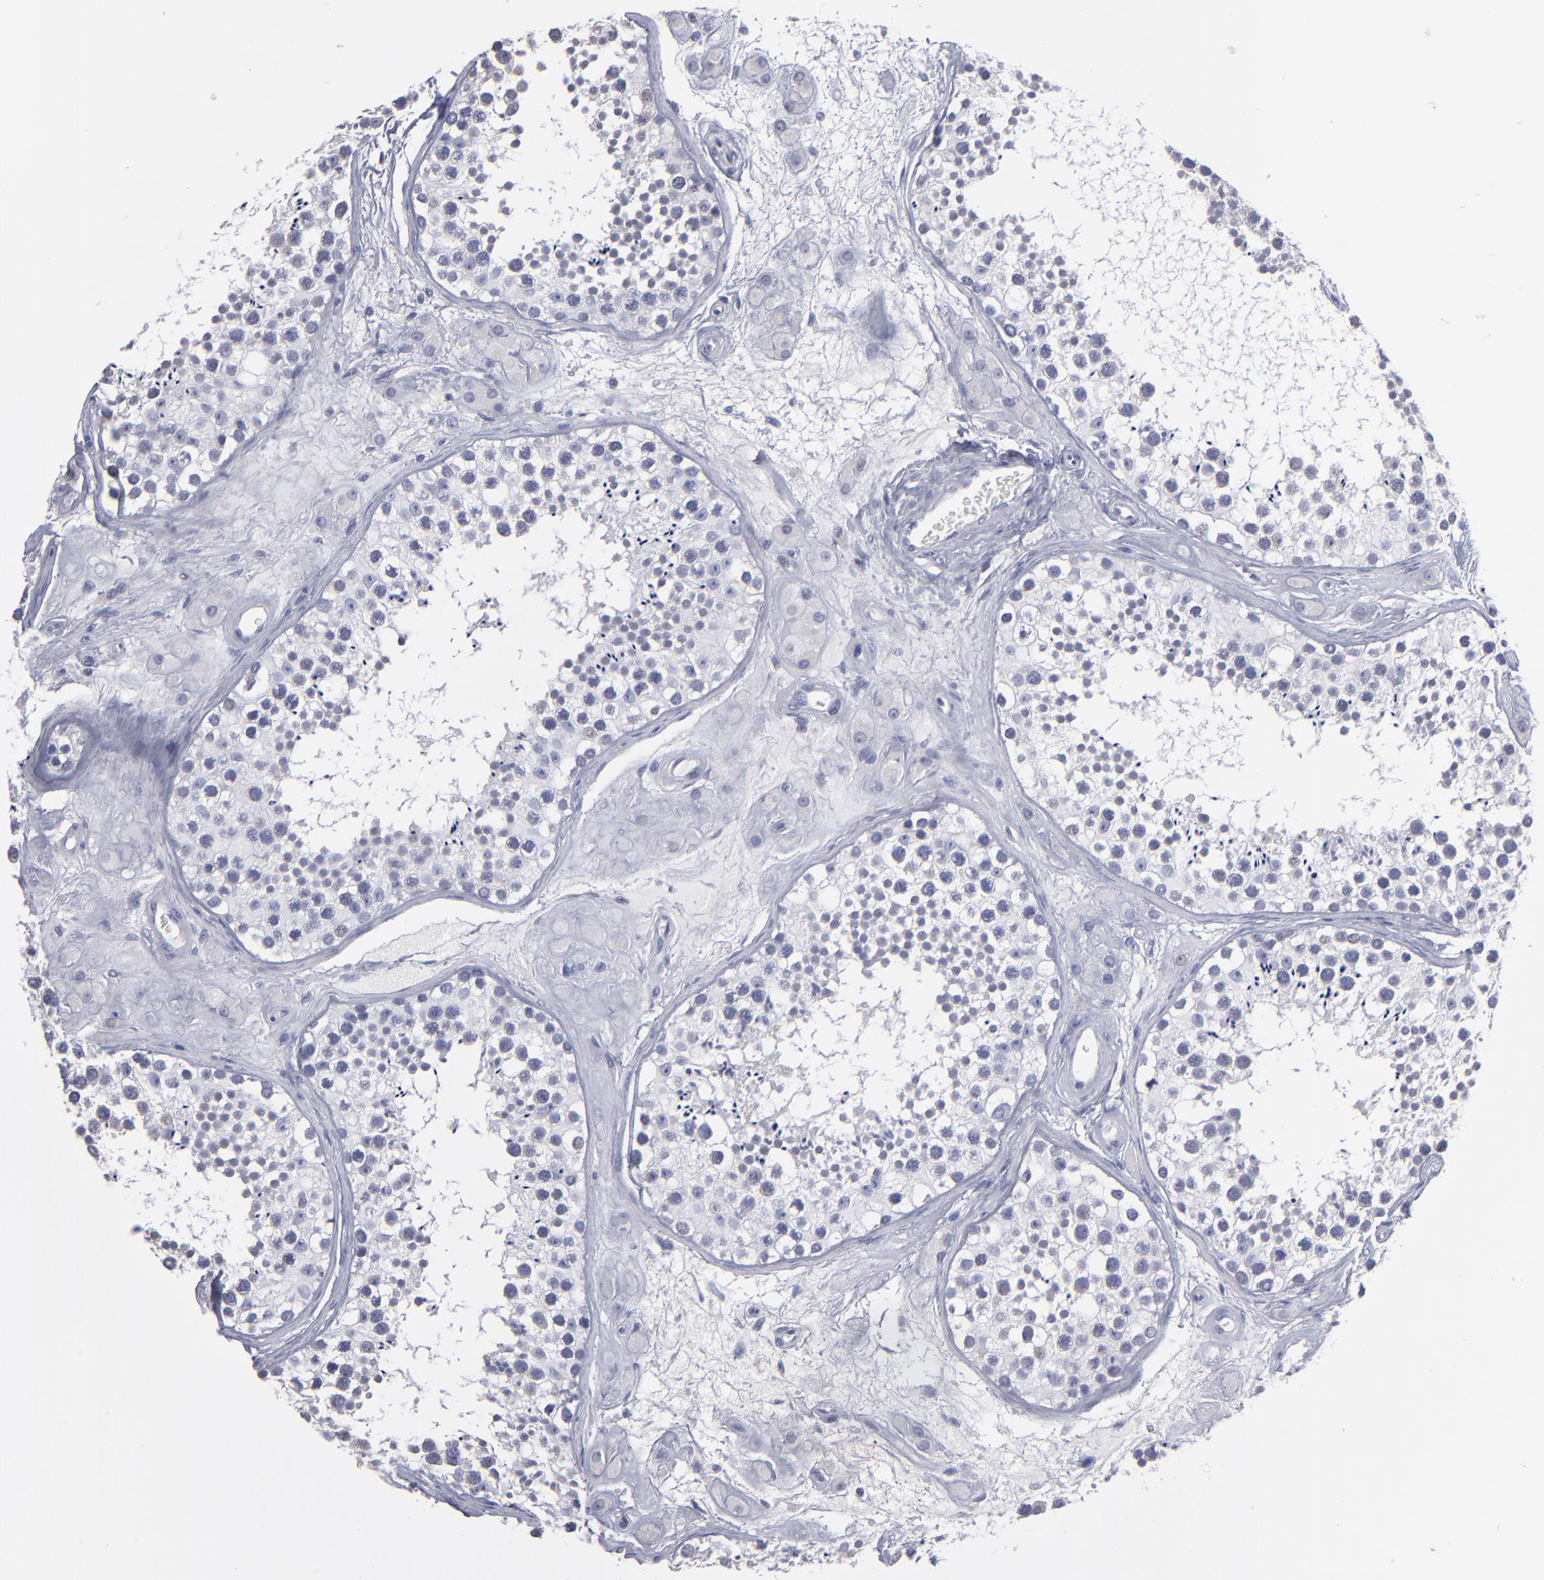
{"staining": {"intensity": "negative", "quantity": "none", "location": "none"}, "tissue": "testis", "cell_type": "Cells in seminiferous ducts", "image_type": "normal", "snomed": [{"axis": "morphology", "description": "Normal tissue, NOS"}, {"axis": "topography", "description": "Testis"}], "caption": "IHC micrograph of unremarkable testis: testis stained with DAB displays no significant protein staining in cells in seminiferous ducts. Brightfield microscopy of immunohistochemistry (IHC) stained with DAB (3,3'-diaminobenzidine) (brown) and hematoxylin (blue), captured at high magnification.", "gene": "RPH3A", "patient": {"sex": "male", "age": 38}}